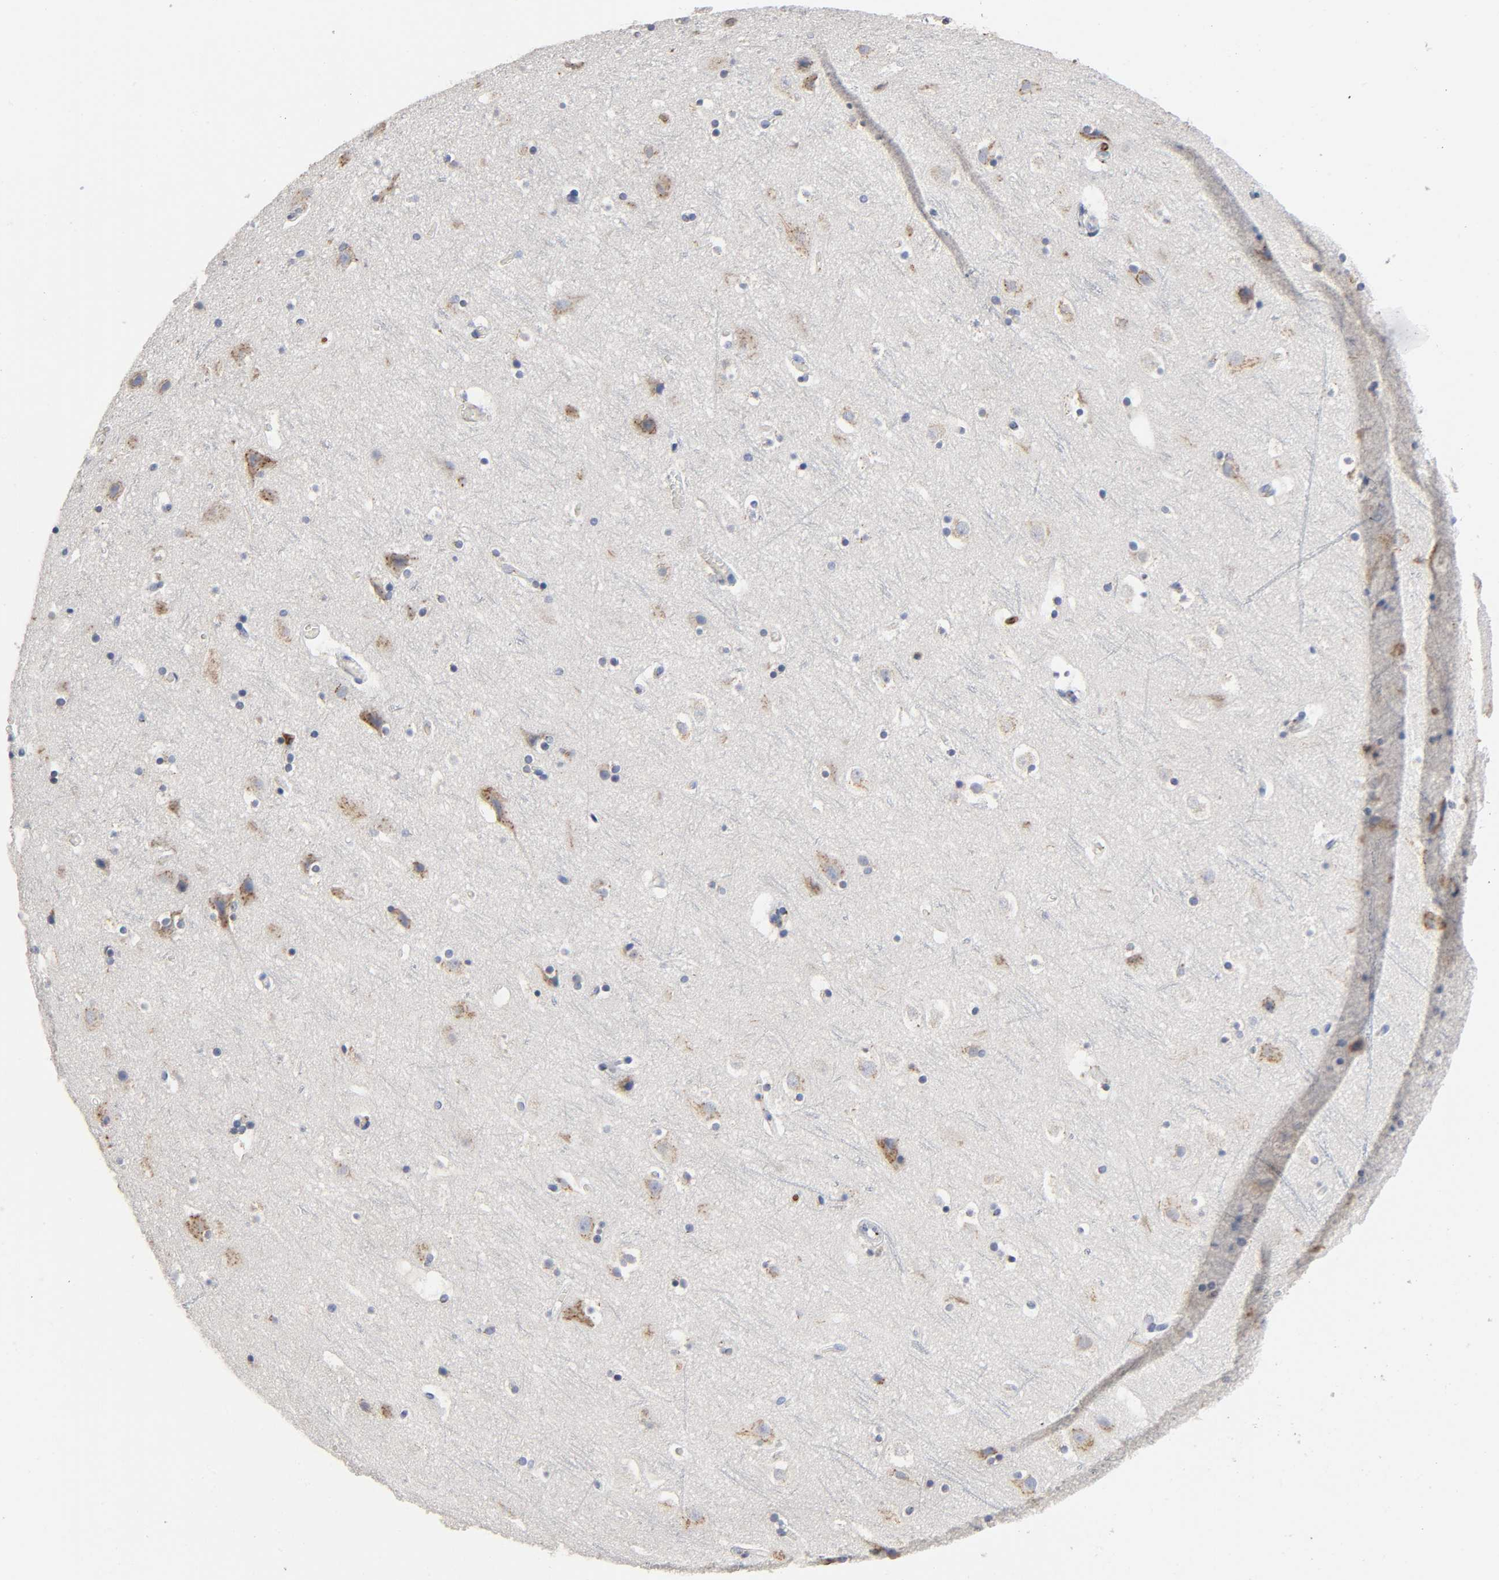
{"staining": {"intensity": "negative", "quantity": "none", "location": "none"}, "tissue": "cerebral cortex", "cell_type": "Endothelial cells", "image_type": "normal", "snomed": [{"axis": "morphology", "description": "Normal tissue, NOS"}, {"axis": "topography", "description": "Cerebral cortex"}], "caption": "This is a histopathology image of immunohistochemistry (IHC) staining of benign cerebral cortex, which shows no expression in endothelial cells.", "gene": "CAPN10", "patient": {"sex": "male", "age": 45}}